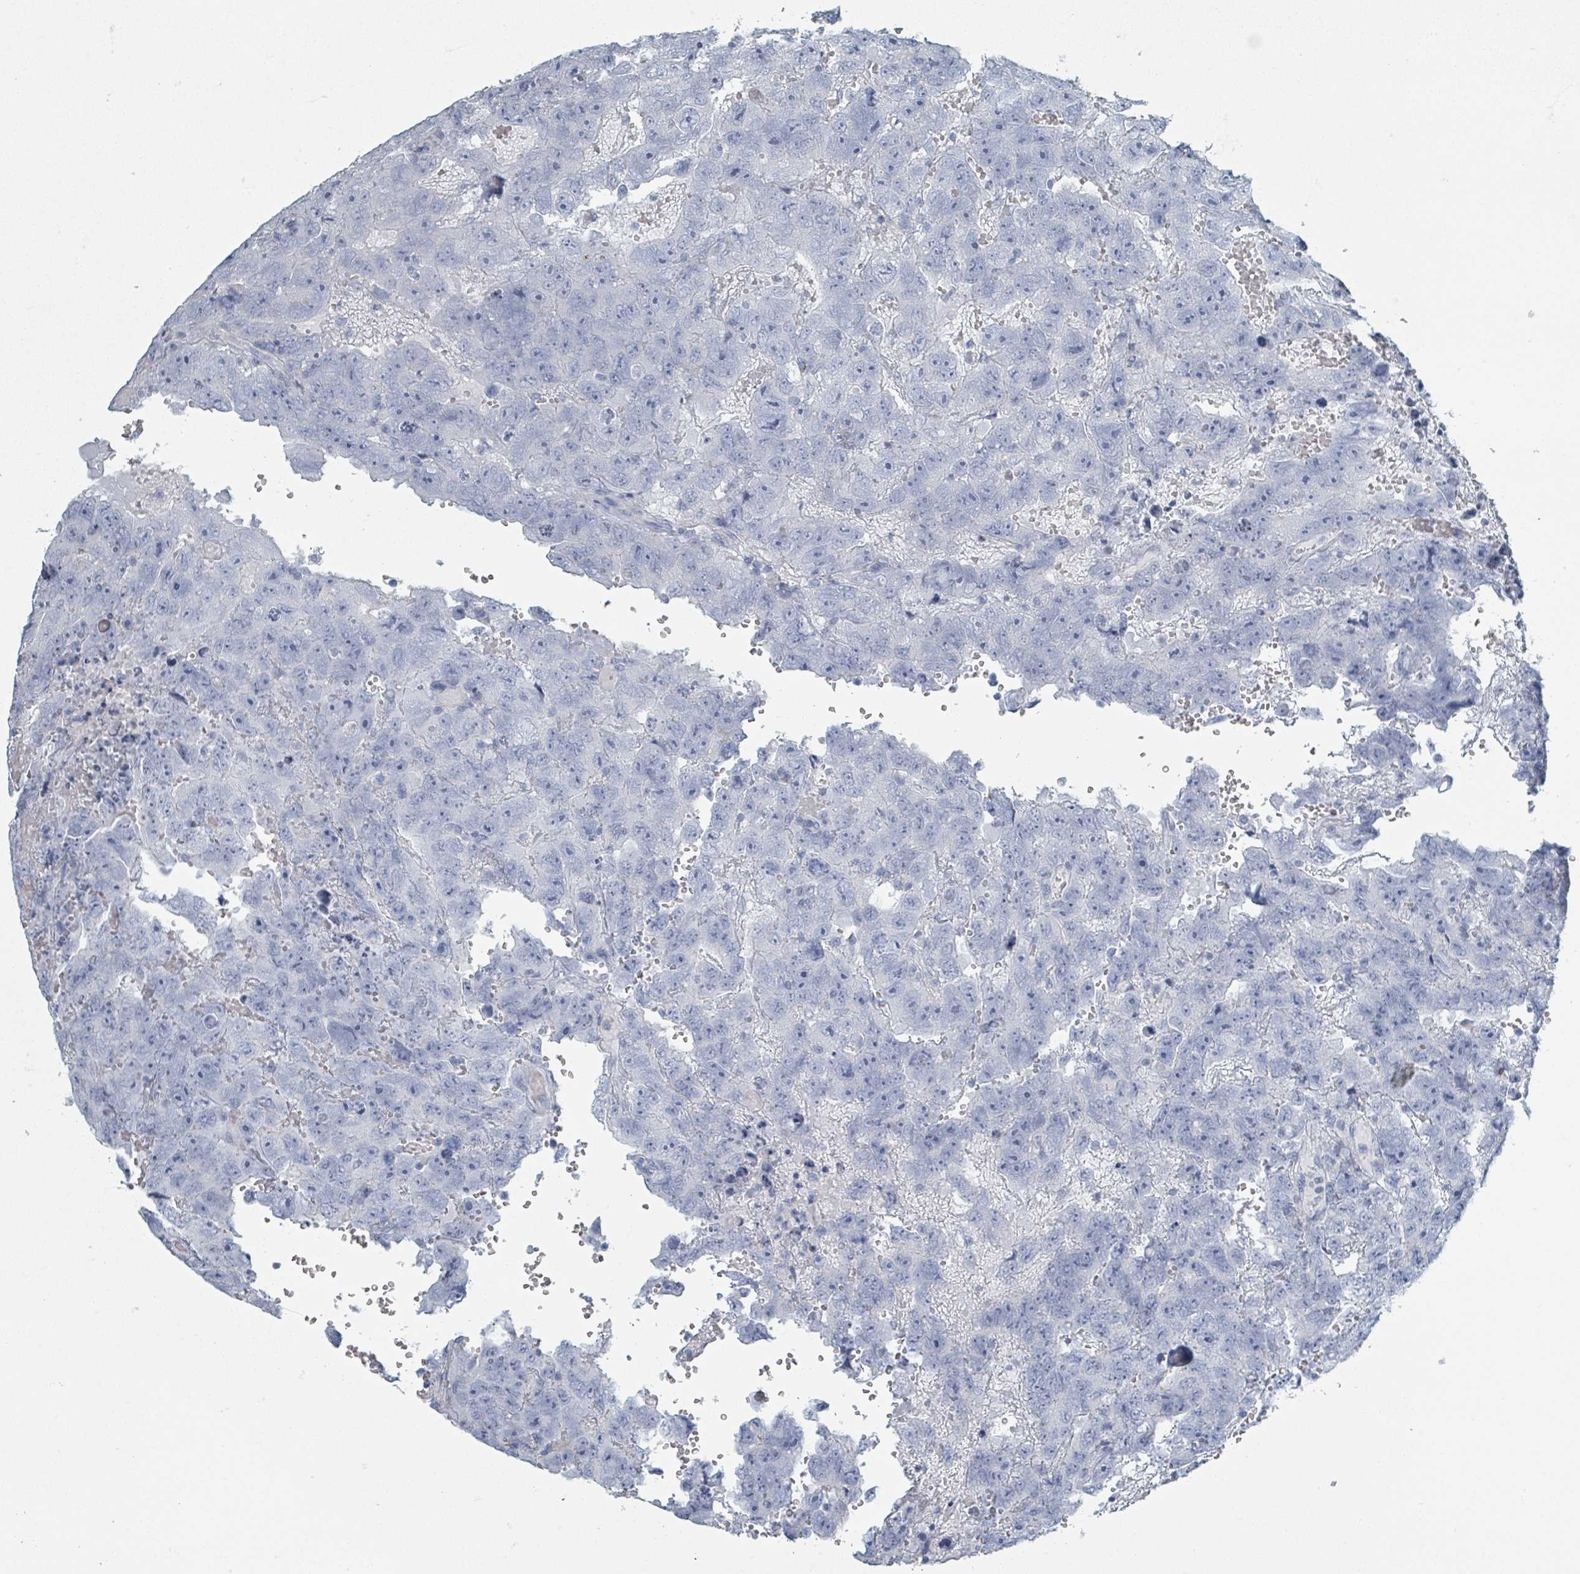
{"staining": {"intensity": "negative", "quantity": "none", "location": "none"}, "tissue": "testis cancer", "cell_type": "Tumor cells", "image_type": "cancer", "snomed": [{"axis": "morphology", "description": "Carcinoma, Embryonal, NOS"}, {"axis": "topography", "description": "Testis"}], "caption": "This is an immunohistochemistry (IHC) histopathology image of embryonal carcinoma (testis). There is no positivity in tumor cells.", "gene": "HEATR5A", "patient": {"sex": "male", "age": 45}}